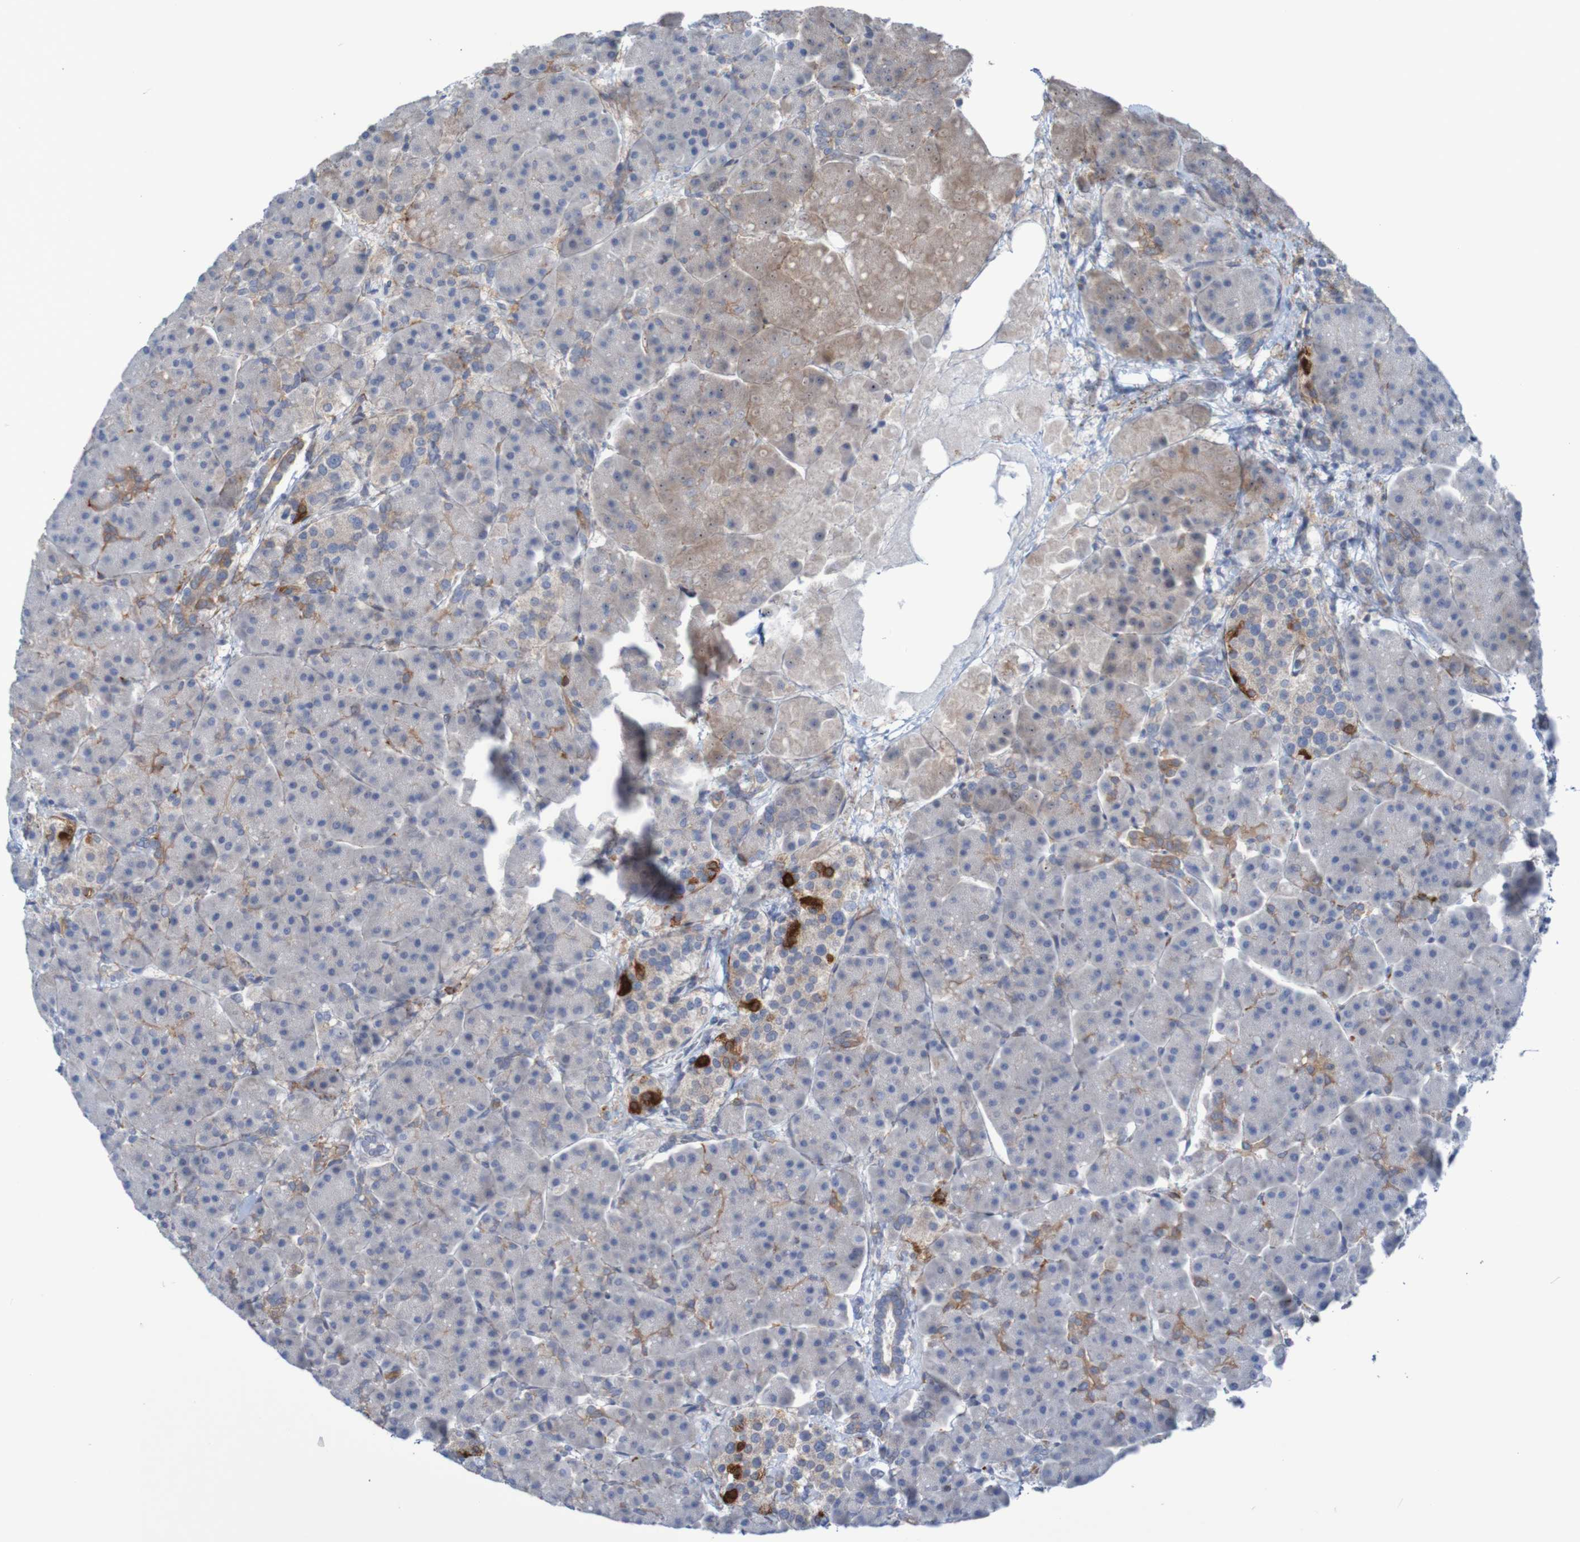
{"staining": {"intensity": "negative", "quantity": "none", "location": "none"}, "tissue": "pancreas", "cell_type": "Exocrine glandular cells", "image_type": "normal", "snomed": [{"axis": "morphology", "description": "Normal tissue, NOS"}, {"axis": "topography", "description": "Pancreas"}], "caption": "Immunohistochemistry (IHC) photomicrograph of normal pancreas stained for a protein (brown), which demonstrates no staining in exocrine glandular cells. Brightfield microscopy of immunohistochemistry (IHC) stained with DAB (brown) and hematoxylin (blue), captured at high magnification.", "gene": "ANGPT4", "patient": {"sex": "female", "age": 70}}